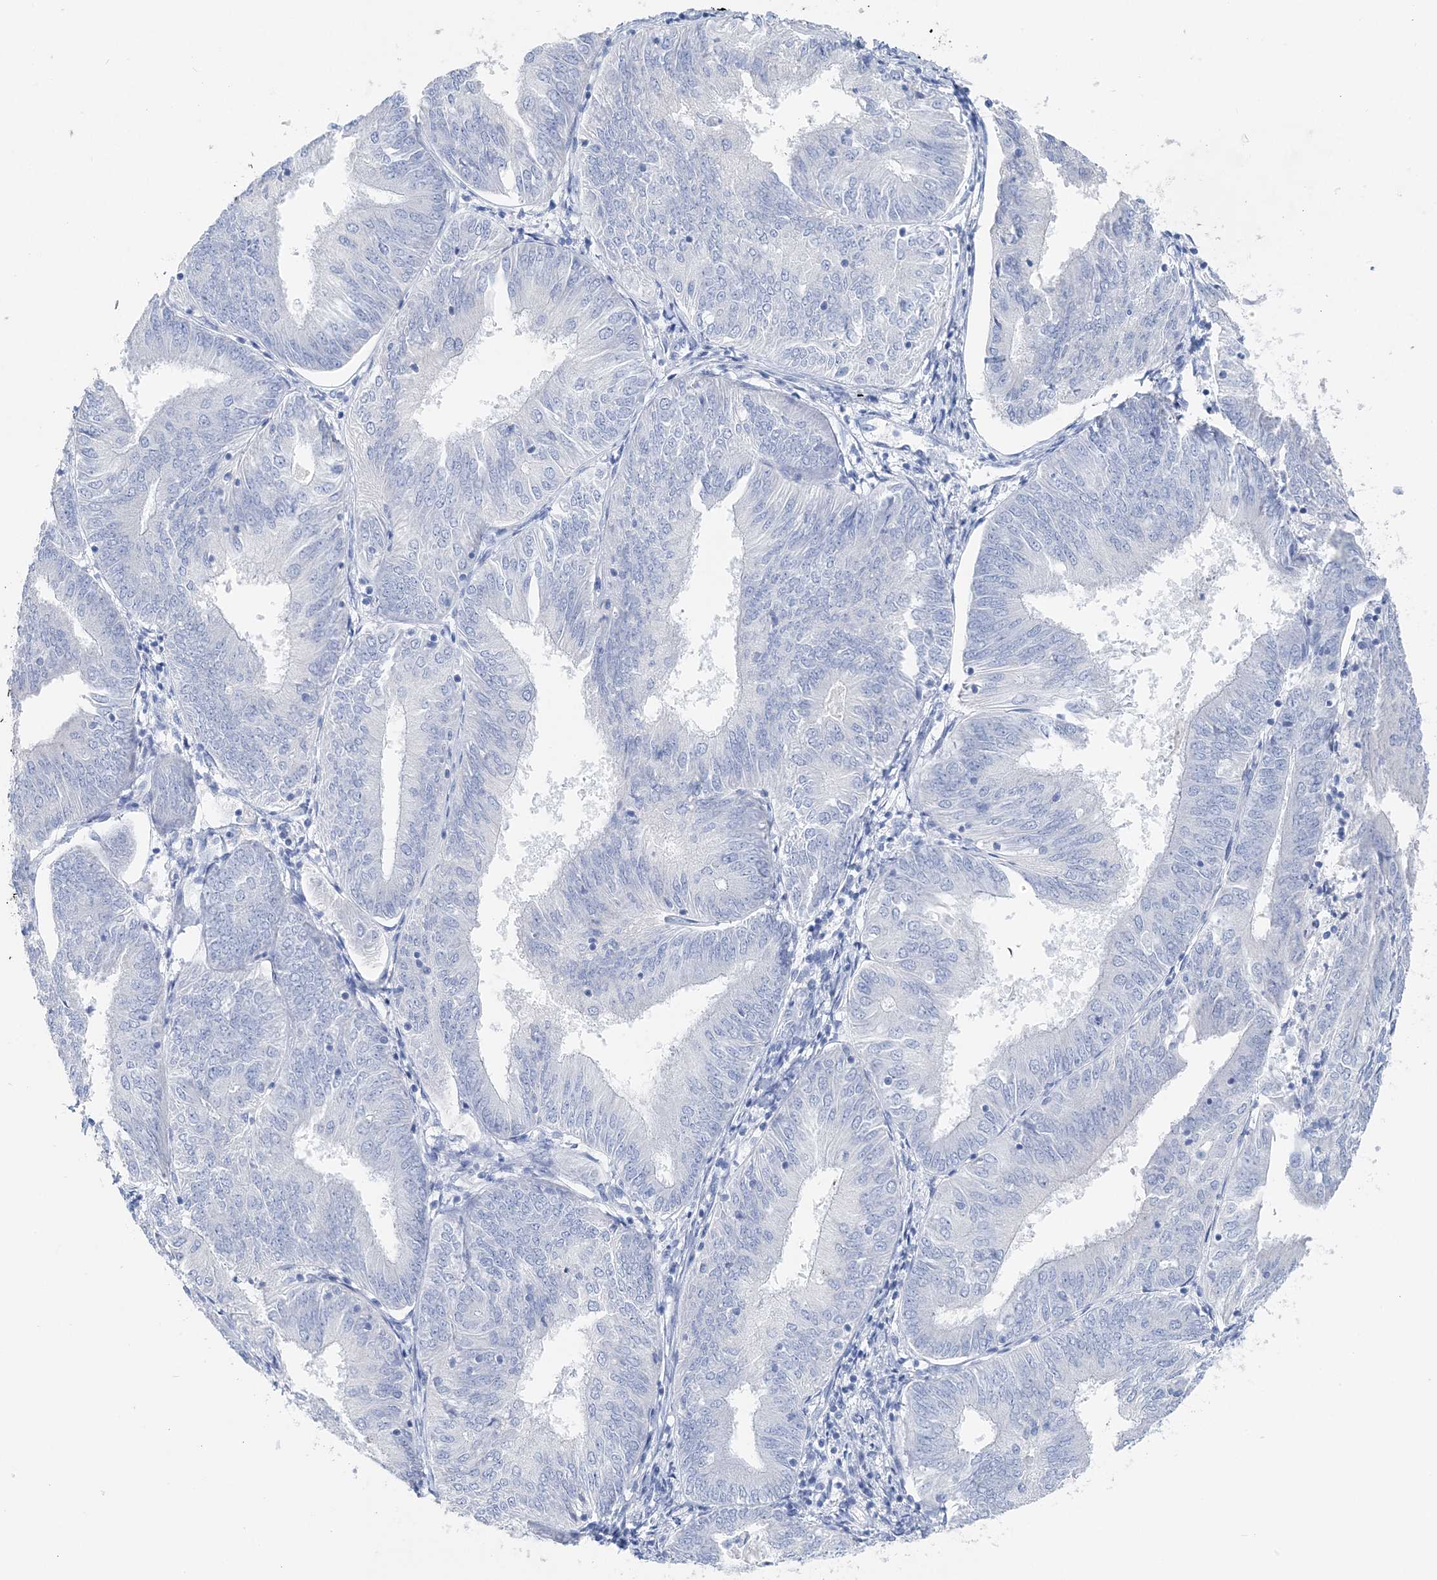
{"staining": {"intensity": "negative", "quantity": "none", "location": "none"}, "tissue": "endometrial cancer", "cell_type": "Tumor cells", "image_type": "cancer", "snomed": [{"axis": "morphology", "description": "Adenocarcinoma, NOS"}, {"axis": "topography", "description": "Endometrium"}], "caption": "Tumor cells are negative for brown protein staining in adenocarcinoma (endometrial).", "gene": "TSPYL6", "patient": {"sex": "female", "age": 58}}